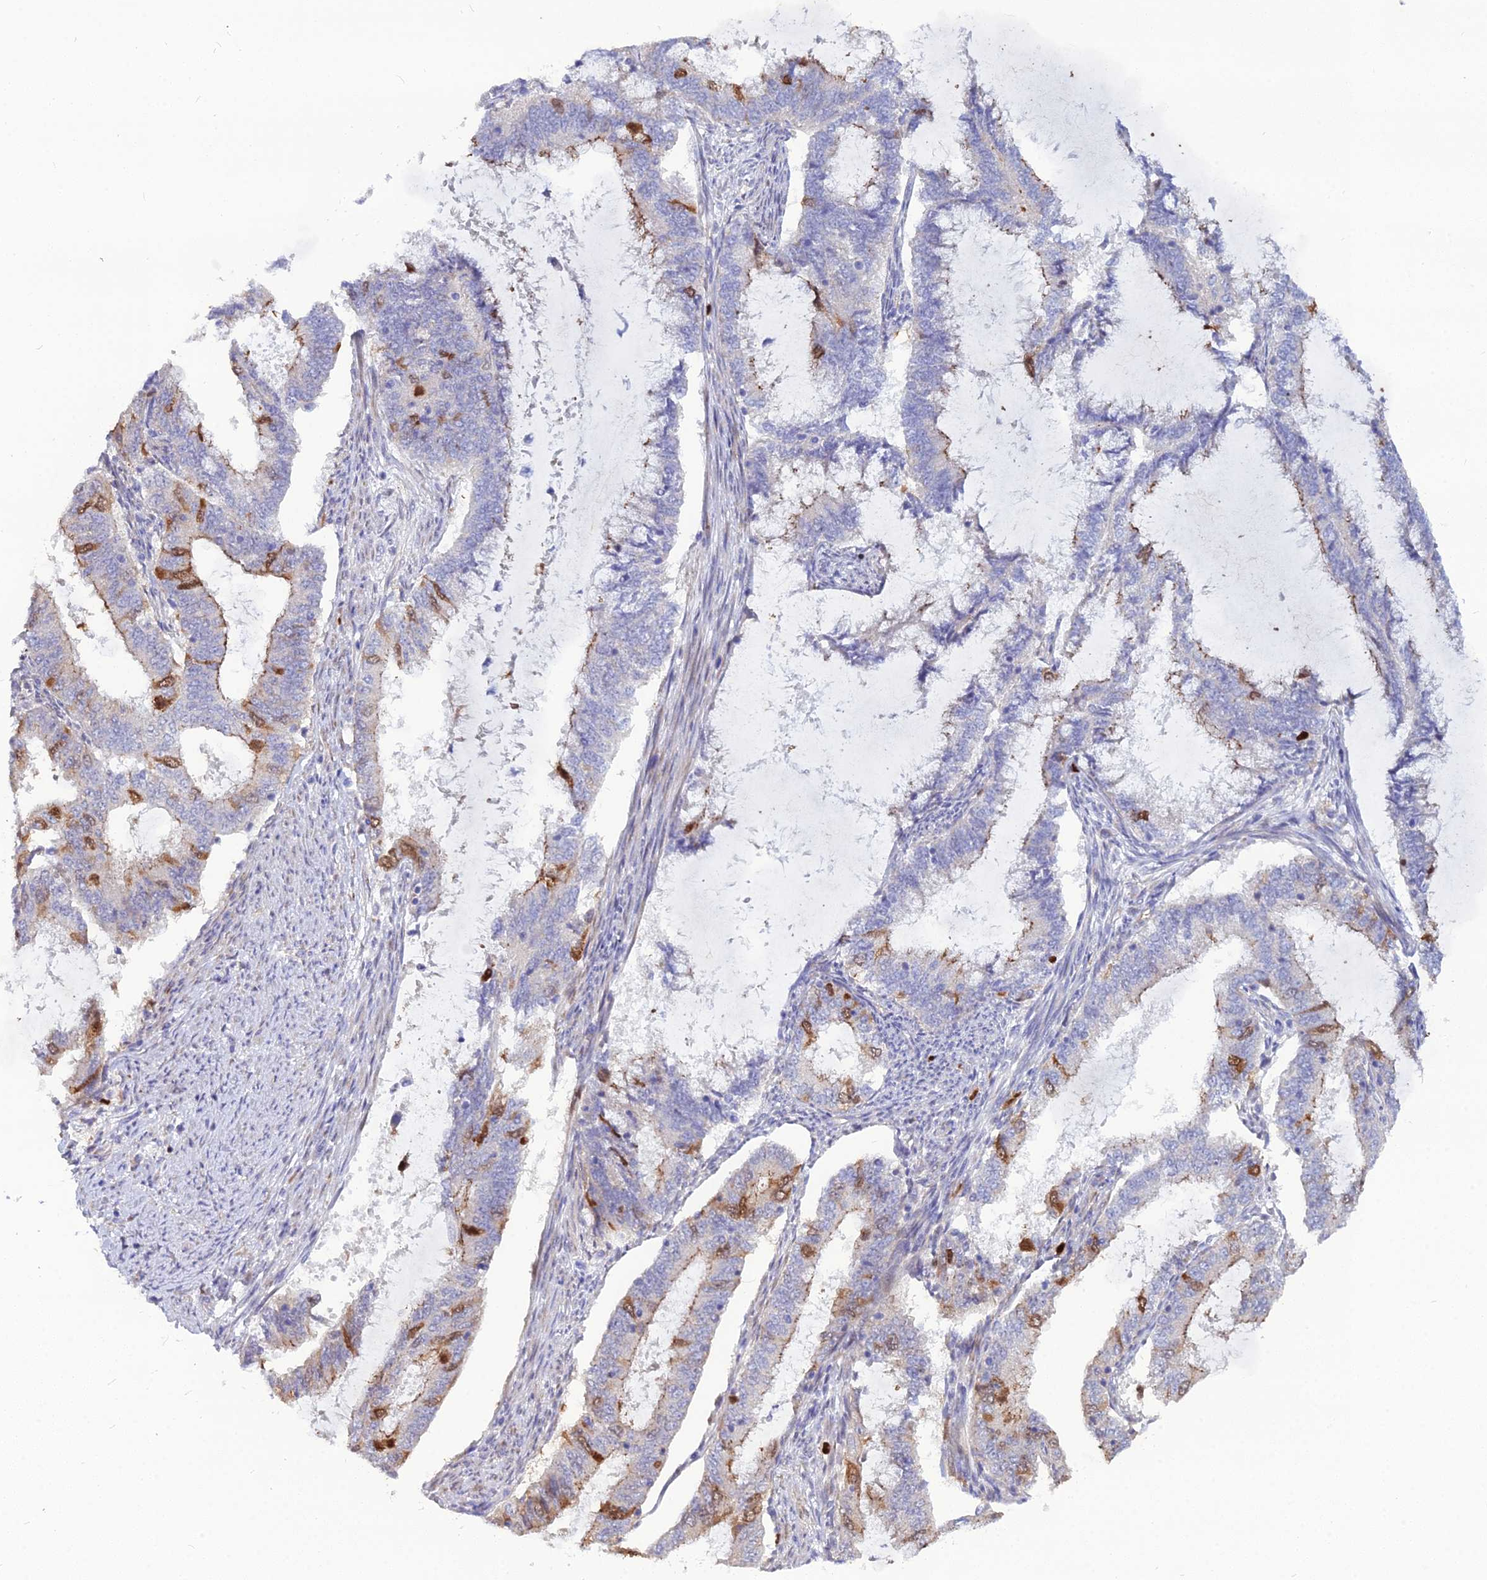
{"staining": {"intensity": "moderate", "quantity": "<25%", "location": "cytoplasmic/membranous,nuclear"}, "tissue": "endometrial cancer", "cell_type": "Tumor cells", "image_type": "cancer", "snomed": [{"axis": "morphology", "description": "Adenocarcinoma, NOS"}, {"axis": "topography", "description": "Endometrium"}], "caption": "Endometrial adenocarcinoma stained with DAB IHC shows low levels of moderate cytoplasmic/membranous and nuclear positivity in about <25% of tumor cells.", "gene": "NUSAP1", "patient": {"sex": "female", "age": 51}}